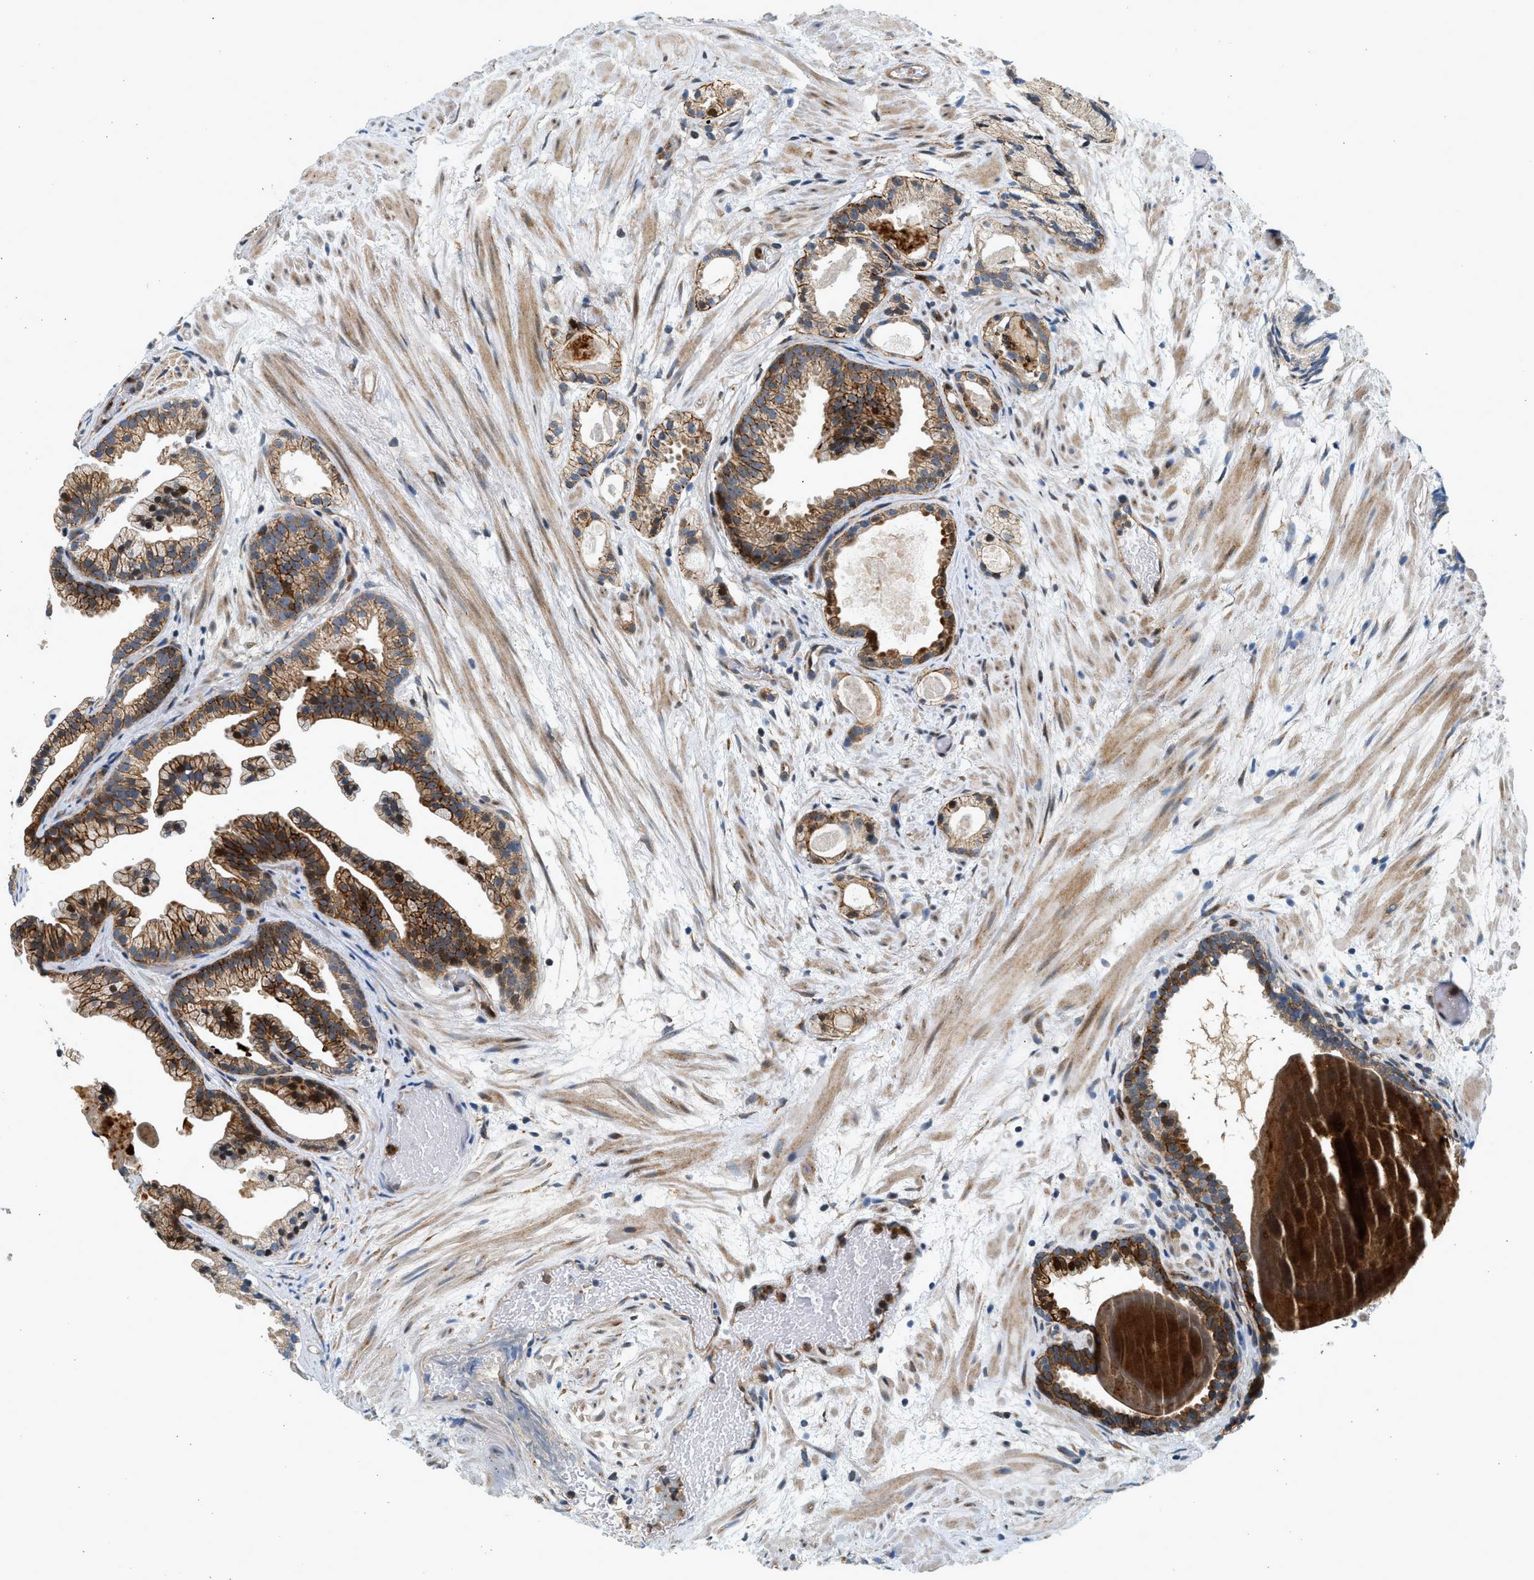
{"staining": {"intensity": "strong", "quantity": "25%-75%", "location": "cytoplasmic/membranous"}, "tissue": "prostate cancer", "cell_type": "Tumor cells", "image_type": "cancer", "snomed": [{"axis": "morphology", "description": "Adenocarcinoma, Low grade"}, {"axis": "topography", "description": "Prostate"}], "caption": "DAB immunohistochemical staining of human adenocarcinoma (low-grade) (prostate) exhibits strong cytoplasmic/membranous protein expression in about 25%-75% of tumor cells.", "gene": "NRSN2", "patient": {"sex": "male", "age": 89}}